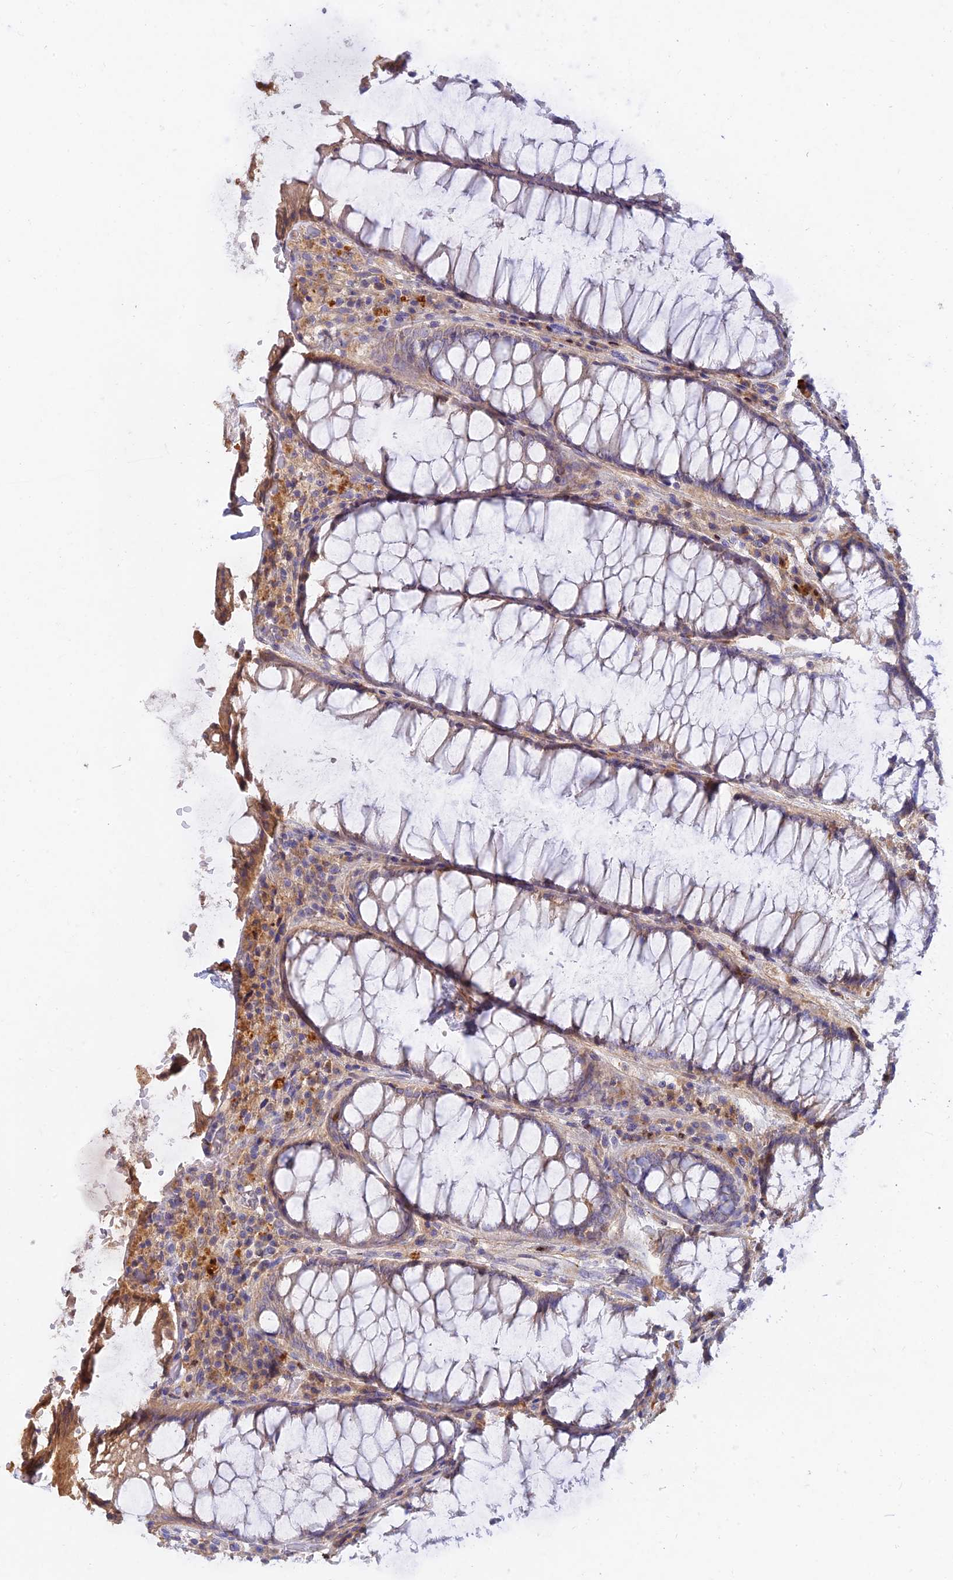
{"staining": {"intensity": "weak", "quantity": "<25%", "location": "cytoplasmic/membranous"}, "tissue": "rectum", "cell_type": "Glandular cells", "image_type": "normal", "snomed": [{"axis": "morphology", "description": "Normal tissue, NOS"}, {"axis": "topography", "description": "Rectum"}], "caption": "Rectum was stained to show a protein in brown. There is no significant staining in glandular cells. (Stains: DAB (3,3'-diaminobenzidine) IHC with hematoxylin counter stain, Microscopy: brightfield microscopy at high magnification).", "gene": "ACSM5", "patient": {"sex": "male", "age": 64}}